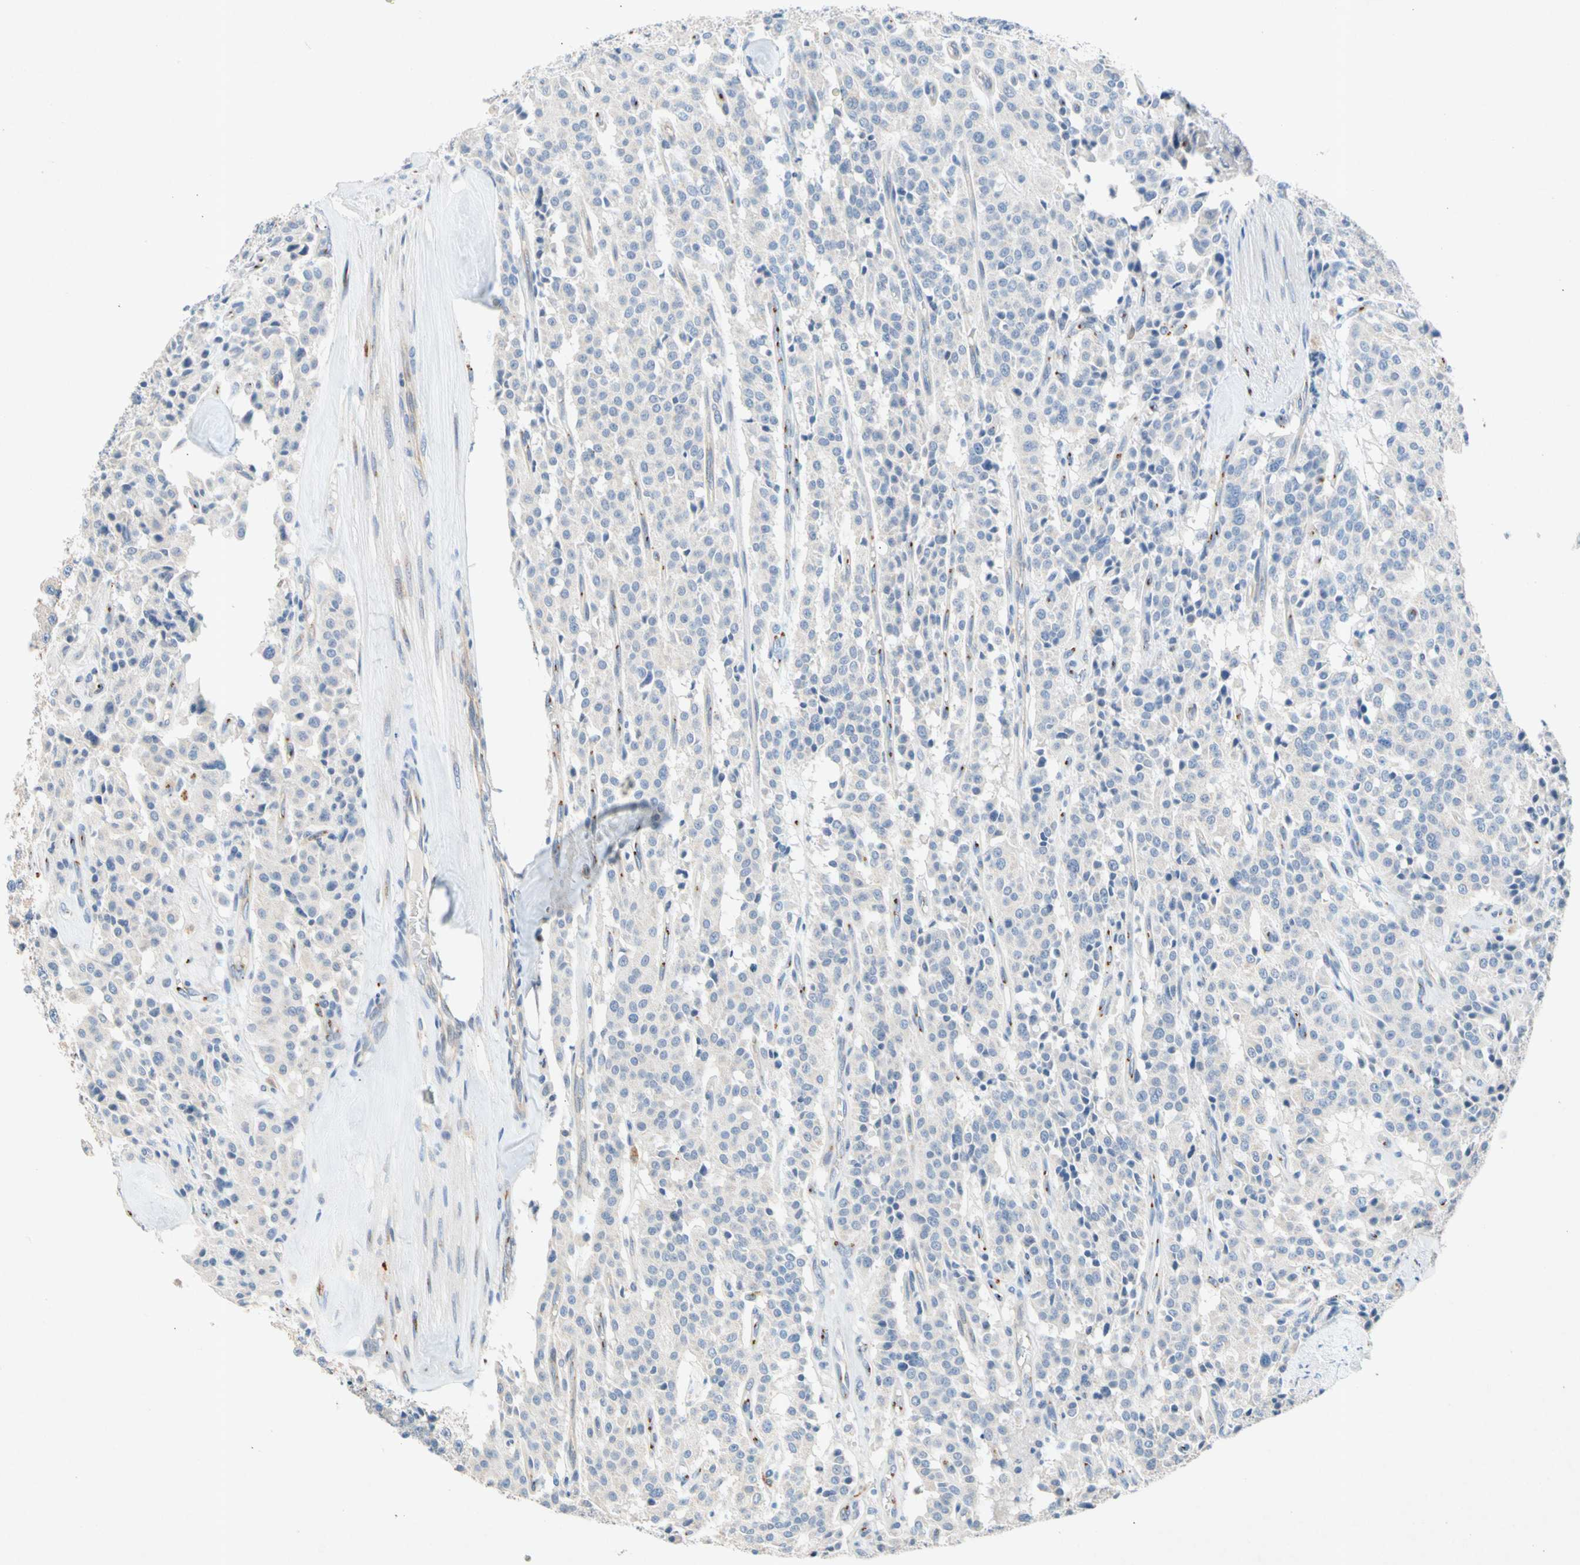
{"staining": {"intensity": "negative", "quantity": "none", "location": "none"}, "tissue": "carcinoid", "cell_type": "Tumor cells", "image_type": "cancer", "snomed": [{"axis": "morphology", "description": "Carcinoid, malignant, NOS"}, {"axis": "topography", "description": "Lung"}], "caption": "Histopathology image shows no significant protein expression in tumor cells of carcinoid (malignant).", "gene": "GASK1B", "patient": {"sex": "male", "age": 30}}